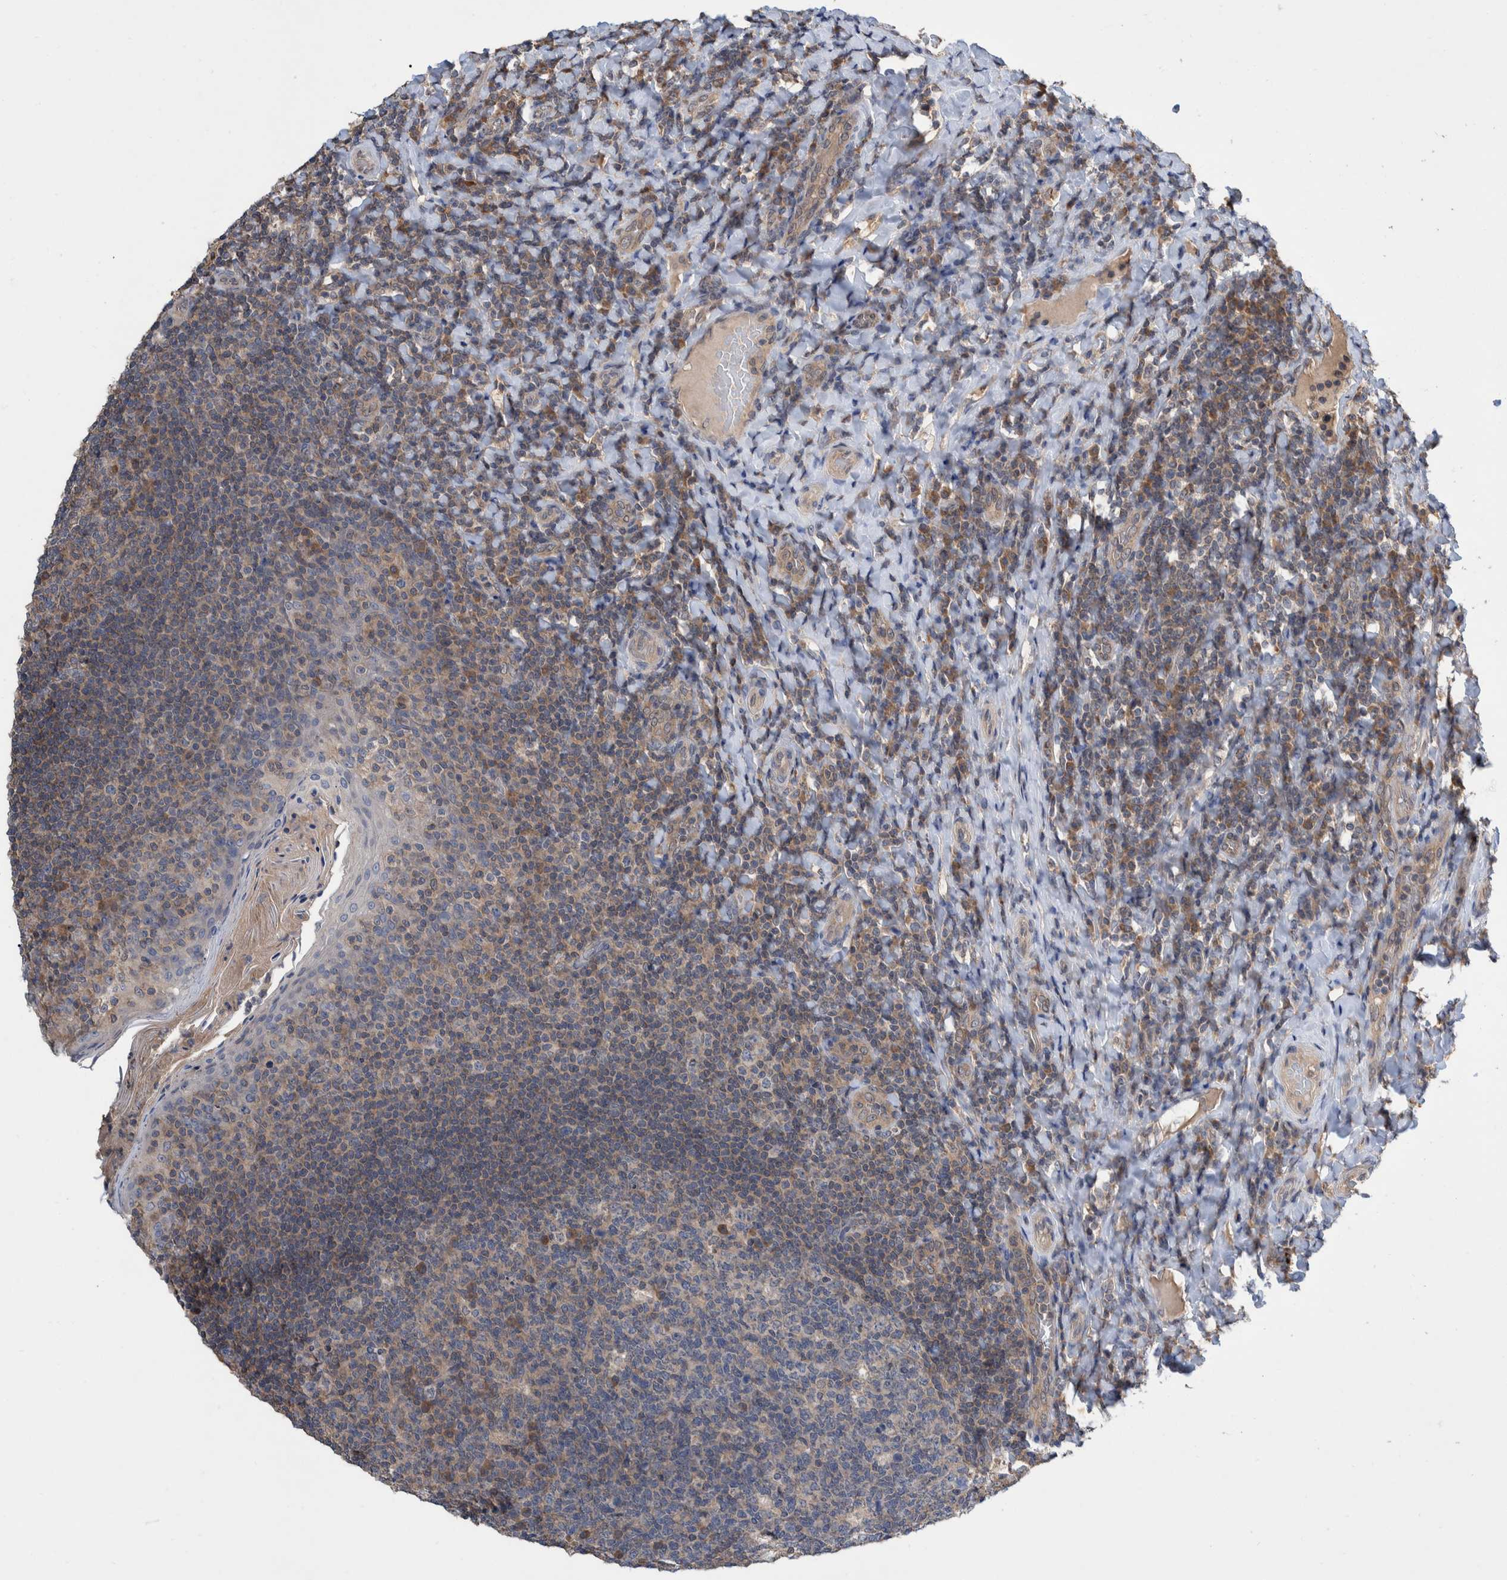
{"staining": {"intensity": "weak", "quantity": "<25%", "location": "cytoplasmic/membranous"}, "tissue": "tonsil", "cell_type": "Germinal center cells", "image_type": "normal", "snomed": [{"axis": "morphology", "description": "Normal tissue, NOS"}, {"axis": "topography", "description": "Tonsil"}], "caption": "Immunohistochemistry (IHC) photomicrograph of normal human tonsil stained for a protein (brown), which demonstrates no positivity in germinal center cells. The staining is performed using DAB brown chromogen with nuclei counter-stained in using hematoxylin.", "gene": "PLPBP", "patient": {"sex": "male", "age": 17}}